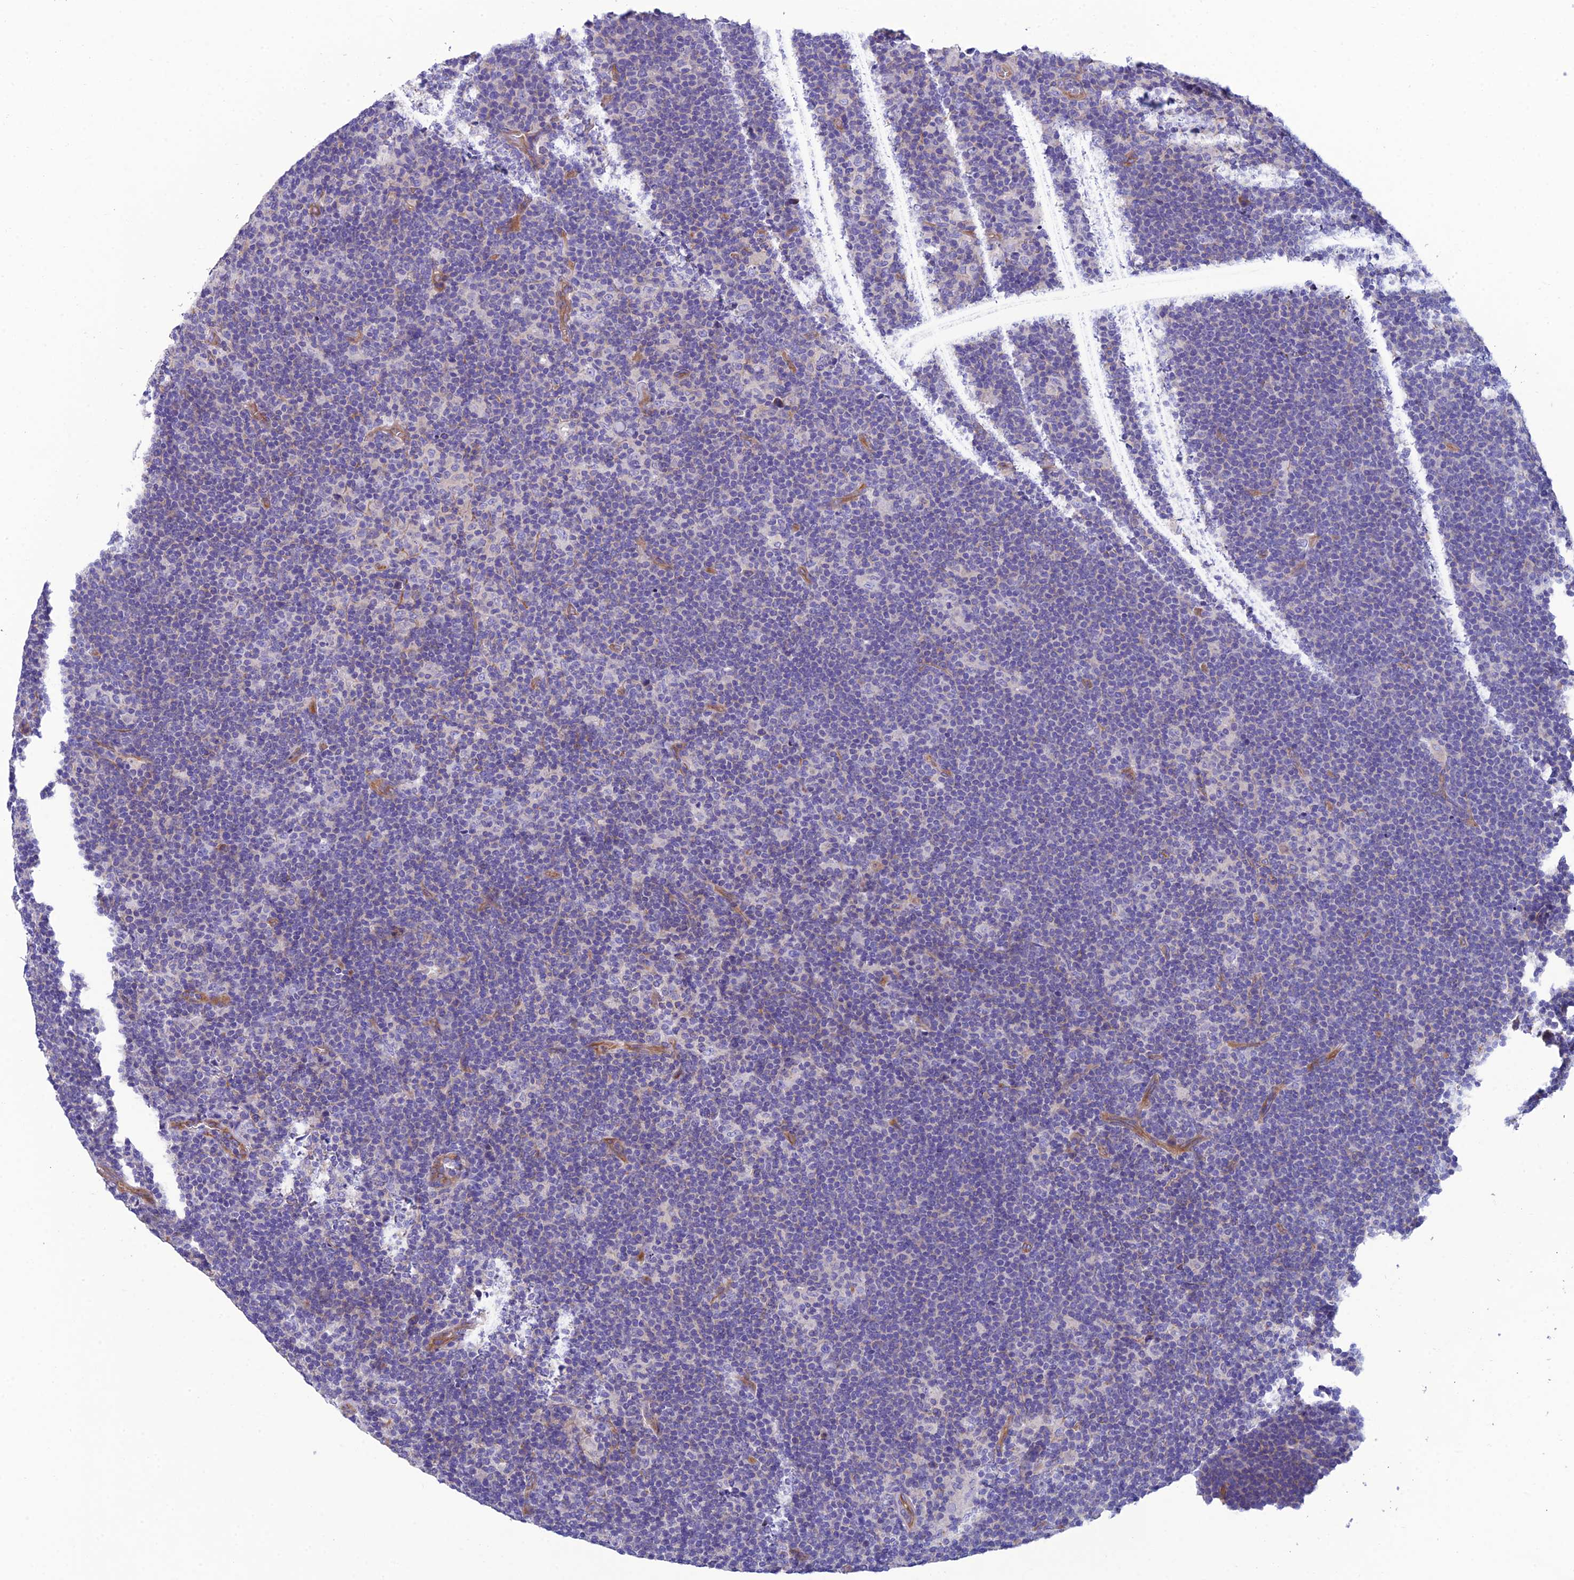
{"staining": {"intensity": "negative", "quantity": "none", "location": "none"}, "tissue": "lymphoma", "cell_type": "Tumor cells", "image_type": "cancer", "snomed": [{"axis": "morphology", "description": "Hodgkin's disease, NOS"}, {"axis": "topography", "description": "Lymph node"}], "caption": "Immunohistochemistry micrograph of Hodgkin's disease stained for a protein (brown), which displays no positivity in tumor cells.", "gene": "PPFIA3", "patient": {"sex": "female", "age": 57}}